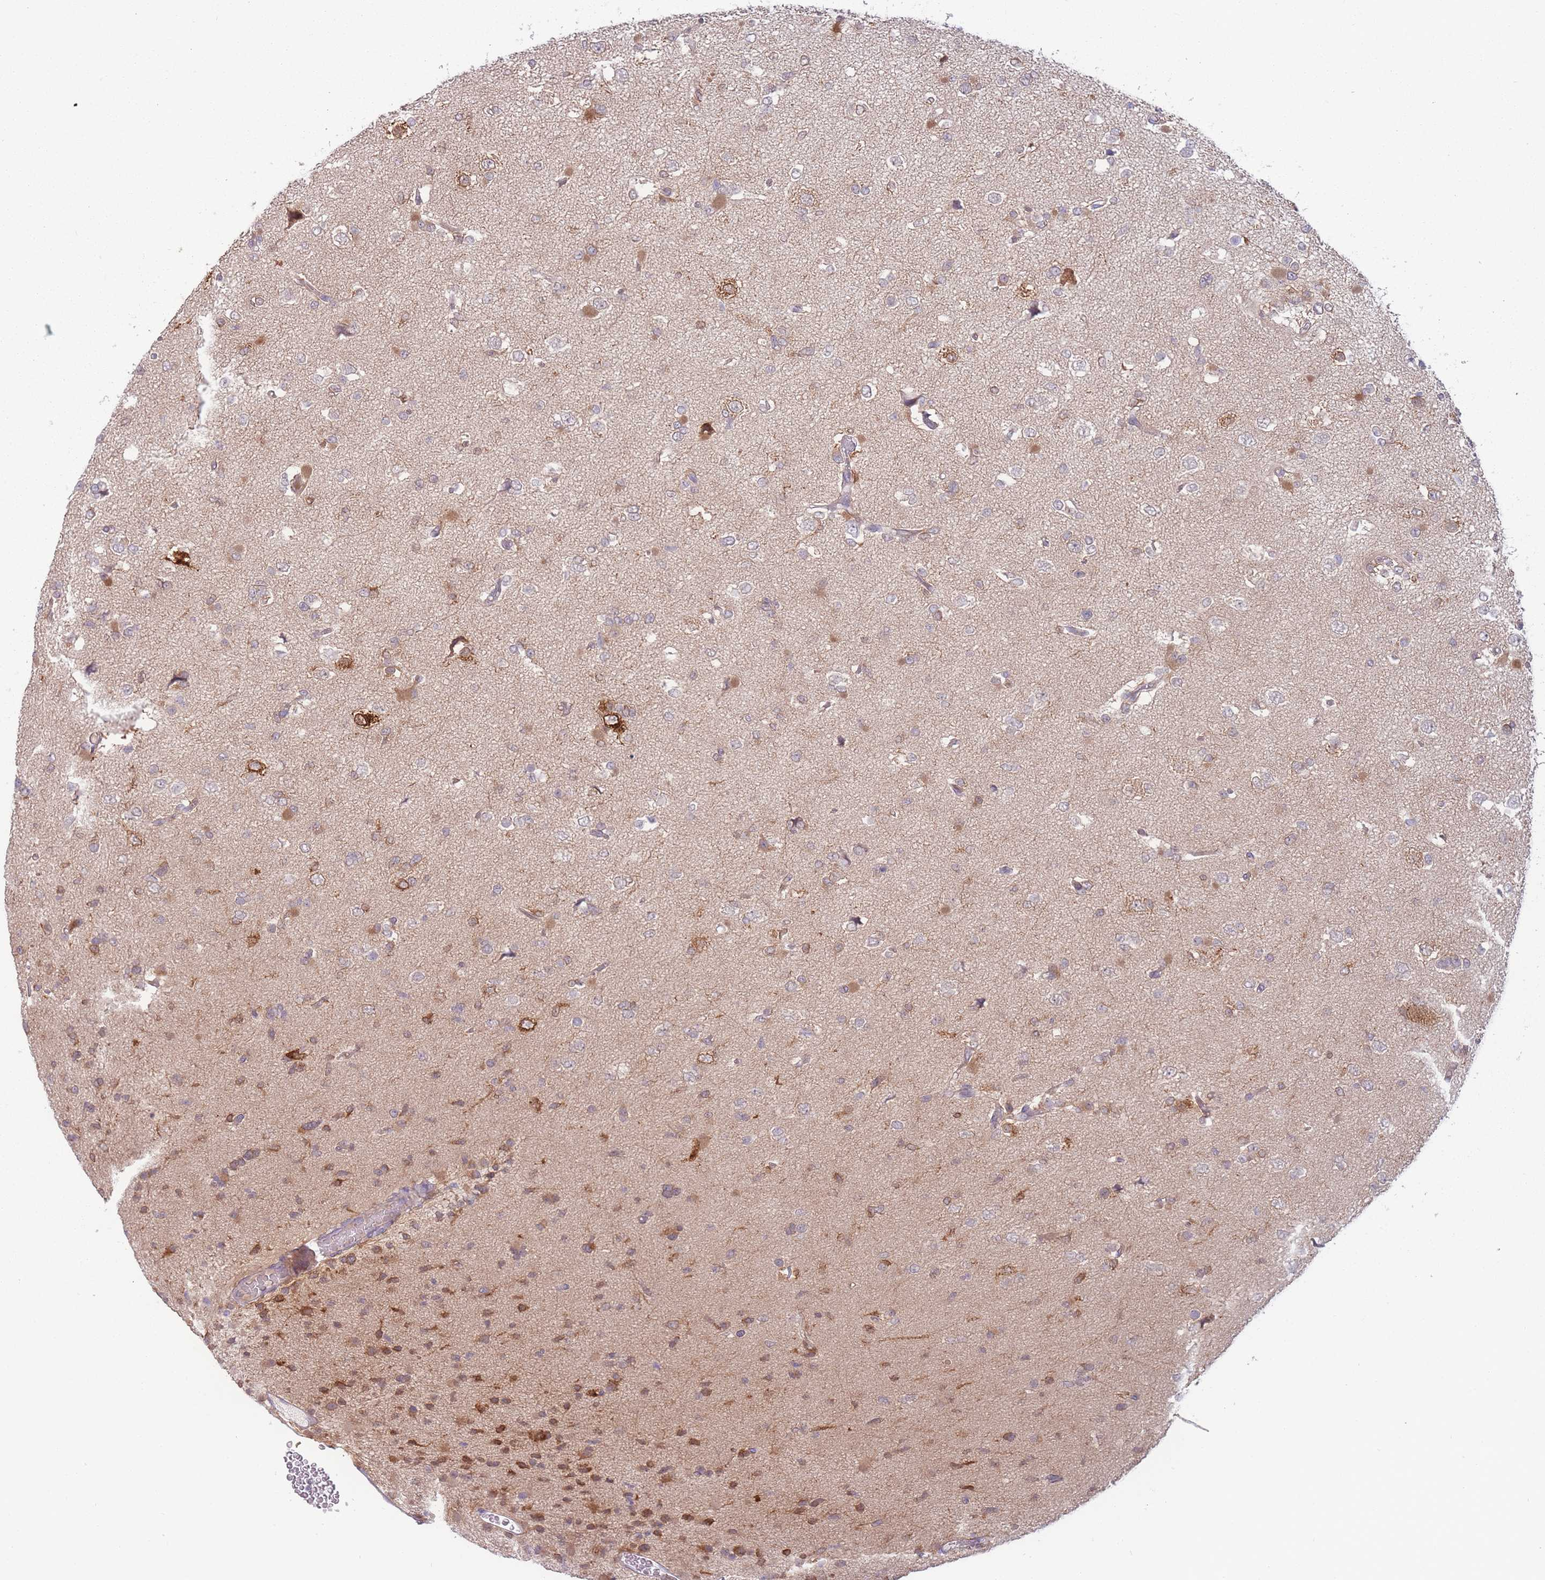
{"staining": {"intensity": "moderate", "quantity": "<25%", "location": "cytoplasmic/membranous"}, "tissue": "glioma", "cell_type": "Tumor cells", "image_type": "cancer", "snomed": [{"axis": "morphology", "description": "Glioma, malignant, Low grade"}, {"axis": "topography", "description": "Brain"}], "caption": "Protein expression analysis of human glioma reveals moderate cytoplasmic/membranous expression in approximately <25% of tumor cells.", "gene": "SPHKAP", "patient": {"sex": "female", "age": 22}}